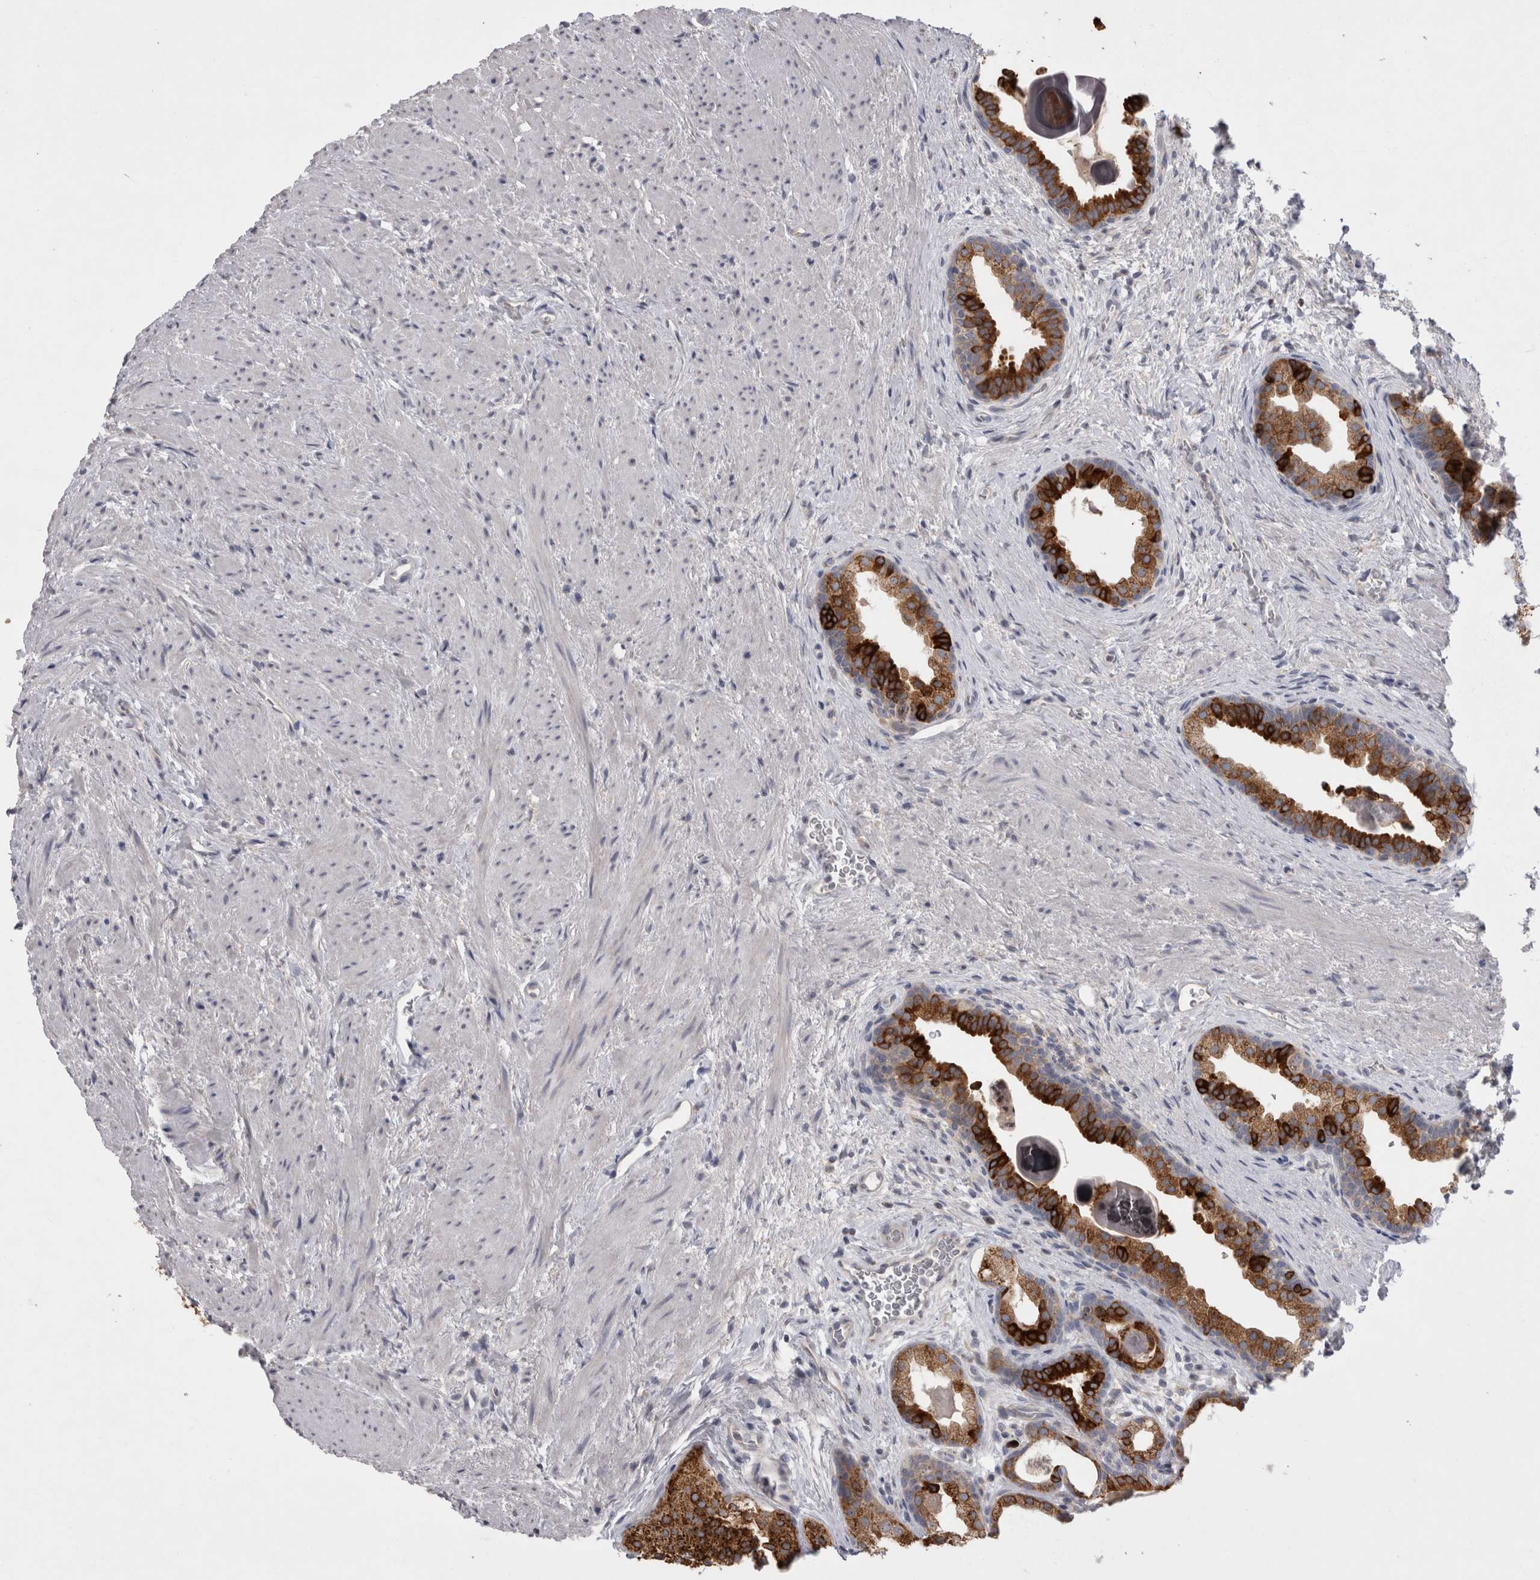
{"staining": {"intensity": "strong", "quantity": ">75%", "location": "cytoplasmic/membranous"}, "tissue": "prostate", "cell_type": "Glandular cells", "image_type": "normal", "snomed": [{"axis": "morphology", "description": "Normal tissue, NOS"}, {"axis": "topography", "description": "Prostate"}], "caption": "A high-resolution photomicrograph shows IHC staining of unremarkable prostate, which displays strong cytoplasmic/membranous positivity in approximately >75% of glandular cells. (brown staining indicates protein expression, while blue staining denotes nuclei).", "gene": "LRRC40", "patient": {"sex": "male", "age": 48}}